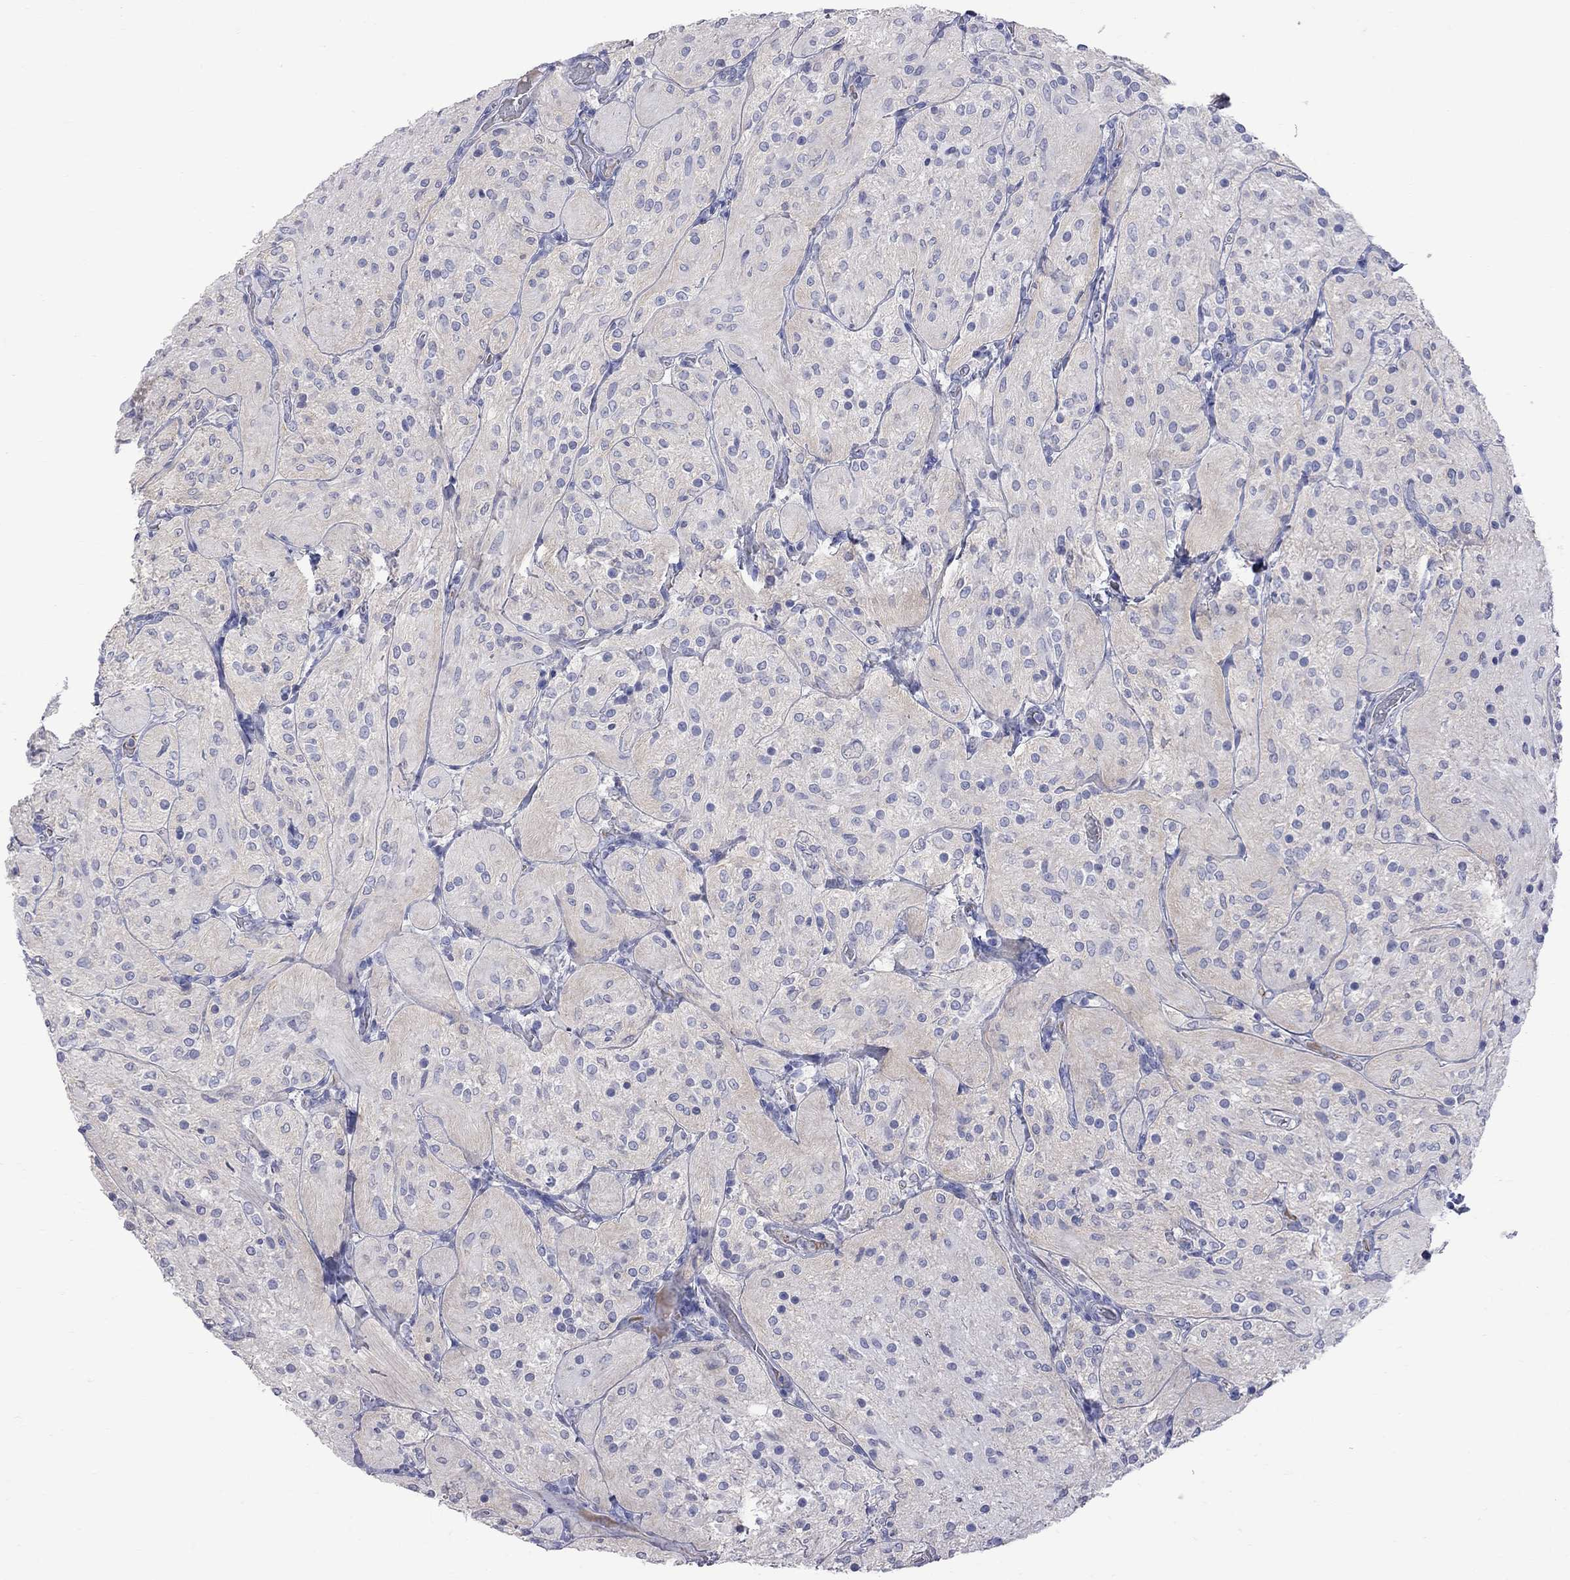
{"staining": {"intensity": "negative", "quantity": "none", "location": "none"}, "tissue": "glioma", "cell_type": "Tumor cells", "image_type": "cancer", "snomed": [{"axis": "morphology", "description": "Glioma, malignant, Low grade"}, {"axis": "topography", "description": "Brain"}], "caption": "Glioma was stained to show a protein in brown. There is no significant expression in tumor cells. Brightfield microscopy of immunohistochemistry (IHC) stained with DAB (3,3'-diaminobenzidine) (brown) and hematoxylin (blue), captured at high magnification.", "gene": "KCND2", "patient": {"sex": "male", "age": 3}}